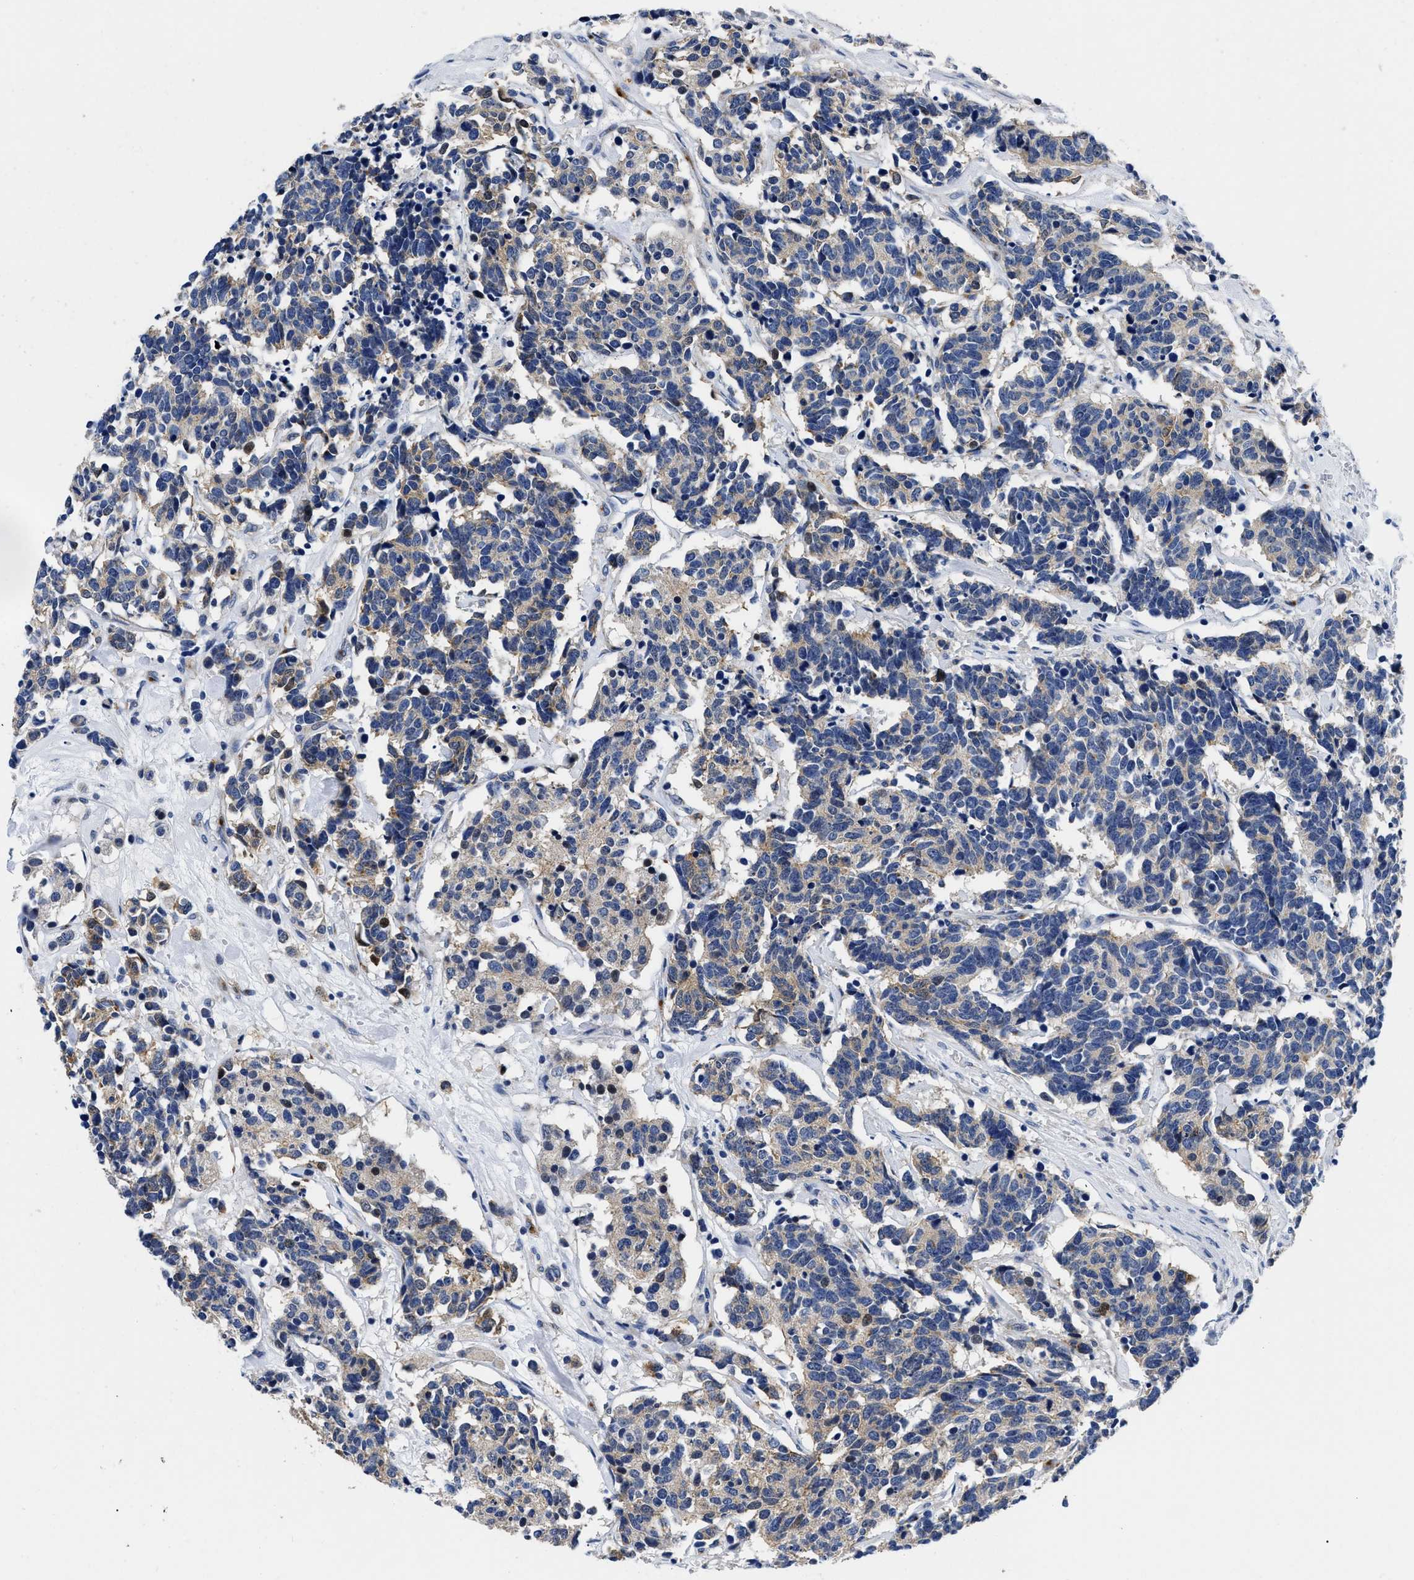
{"staining": {"intensity": "weak", "quantity": ">75%", "location": "cytoplasmic/membranous"}, "tissue": "carcinoid", "cell_type": "Tumor cells", "image_type": "cancer", "snomed": [{"axis": "morphology", "description": "Carcinoma, NOS"}, {"axis": "morphology", "description": "Carcinoid, malignant, NOS"}, {"axis": "topography", "description": "Urinary bladder"}], "caption": "The image shows a brown stain indicating the presence of a protein in the cytoplasmic/membranous of tumor cells in carcinoid. The staining is performed using DAB (3,3'-diaminobenzidine) brown chromogen to label protein expression. The nuclei are counter-stained blue using hematoxylin.", "gene": "SLC35F1", "patient": {"sex": "male", "age": 57}}